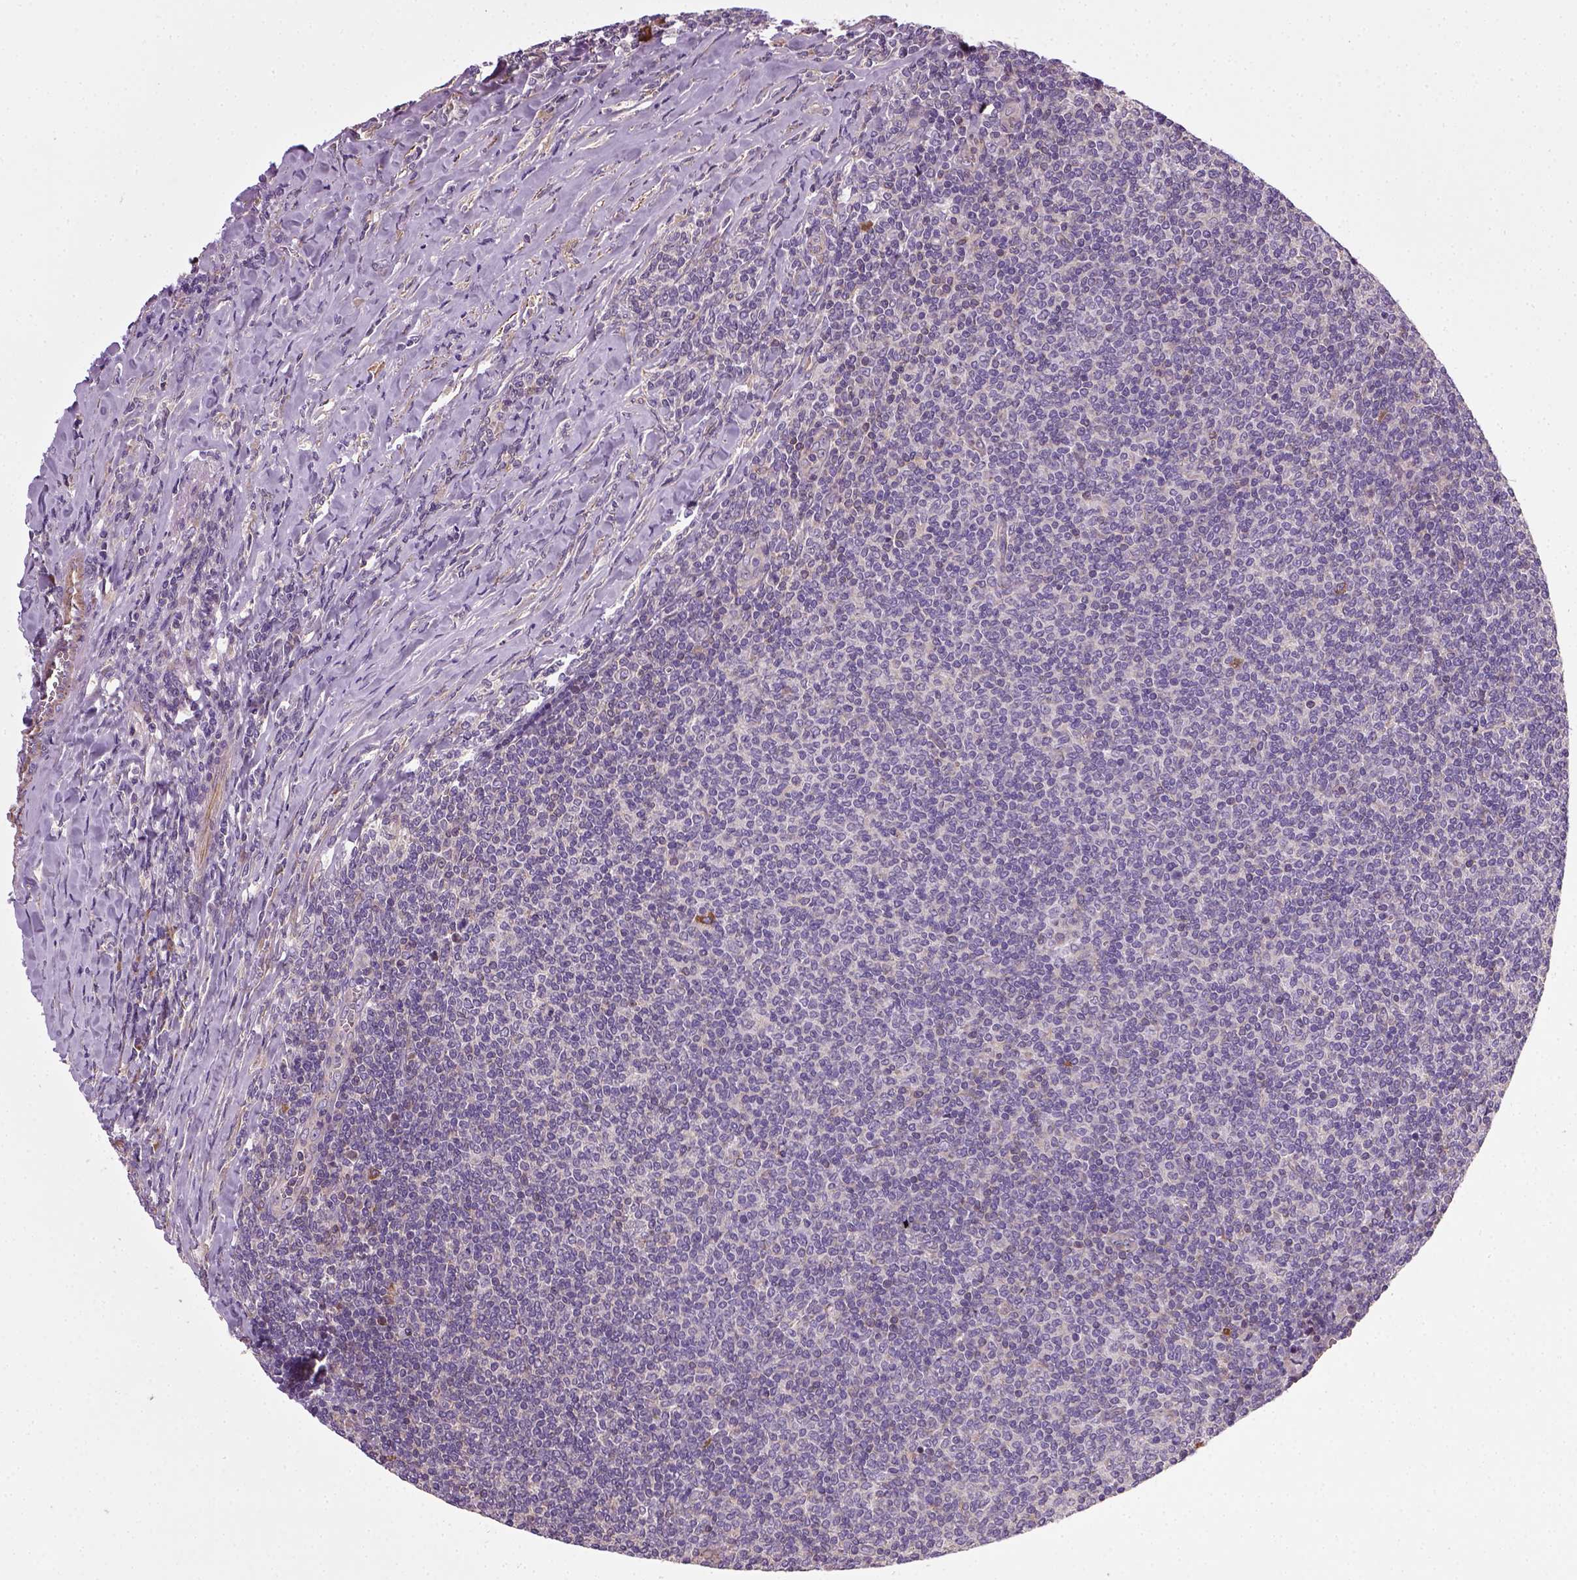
{"staining": {"intensity": "negative", "quantity": "none", "location": "none"}, "tissue": "lymphoma", "cell_type": "Tumor cells", "image_type": "cancer", "snomed": [{"axis": "morphology", "description": "Malignant lymphoma, non-Hodgkin's type, Low grade"}, {"axis": "topography", "description": "Lymph node"}], "caption": "An immunohistochemistry (IHC) micrograph of low-grade malignant lymphoma, non-Hodgkin's type is shown. There is no staining in tumor cells of low-grade malignant lymphoma, non-Hodgkin's type. (Brightfield microscopy of DAB (3,3'-diaminobenzidine) immunohistochemistry at high magnification).", "gene": "TPRG1", "patient": {"sex": "male", "age": 52}}